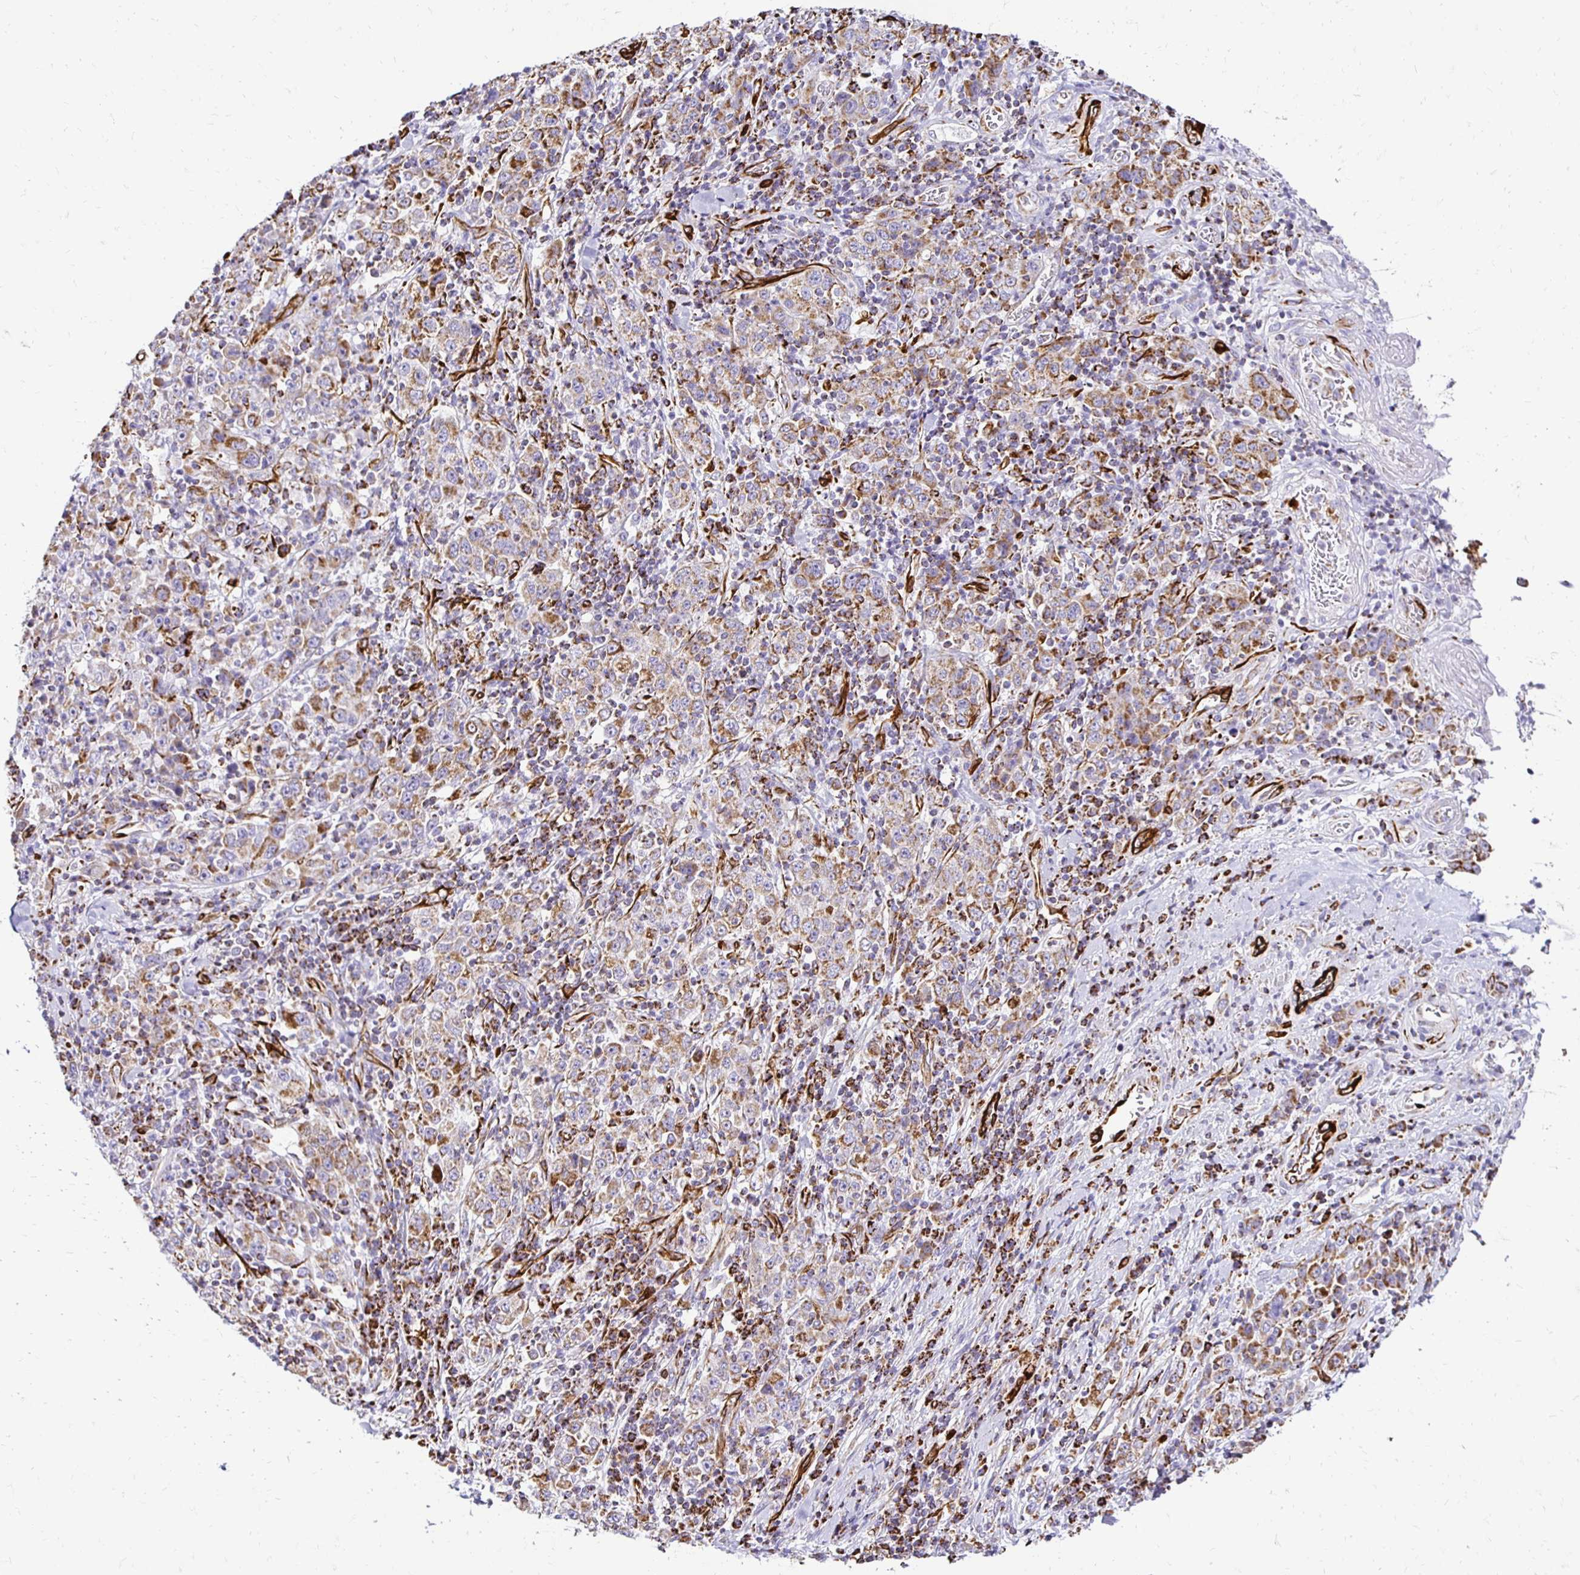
{"staining": {"intensity": "weak", "quantity": ">75%", "location": "cytoplasmic/membranous"}, "tissue": "stomach cancer", "cell_type": "Tumor cells", "image_type": "cancer", "snomed": [{"axis": "morphology", "description": "Normal tissue, NOS"}, {"axis": "morphology", "description": "Adenocarcinoma, NOS"}, {"axis": "topography", "description": "Stomach, upper"}, {"axis": "topography", "description": "Stomach"}], "caption": "IHC micrograph of neoplastic tissue: adenocarcinoma (stomach) stained using IHC displays low levels of weak protein expression localized specifically in the cytoplasmic/membranous of tumor cells, appearing as a cytoplasmic/membranous brown color.", "gene": "PLAAT2", "patient": {"sex": "male", "age": 59}}